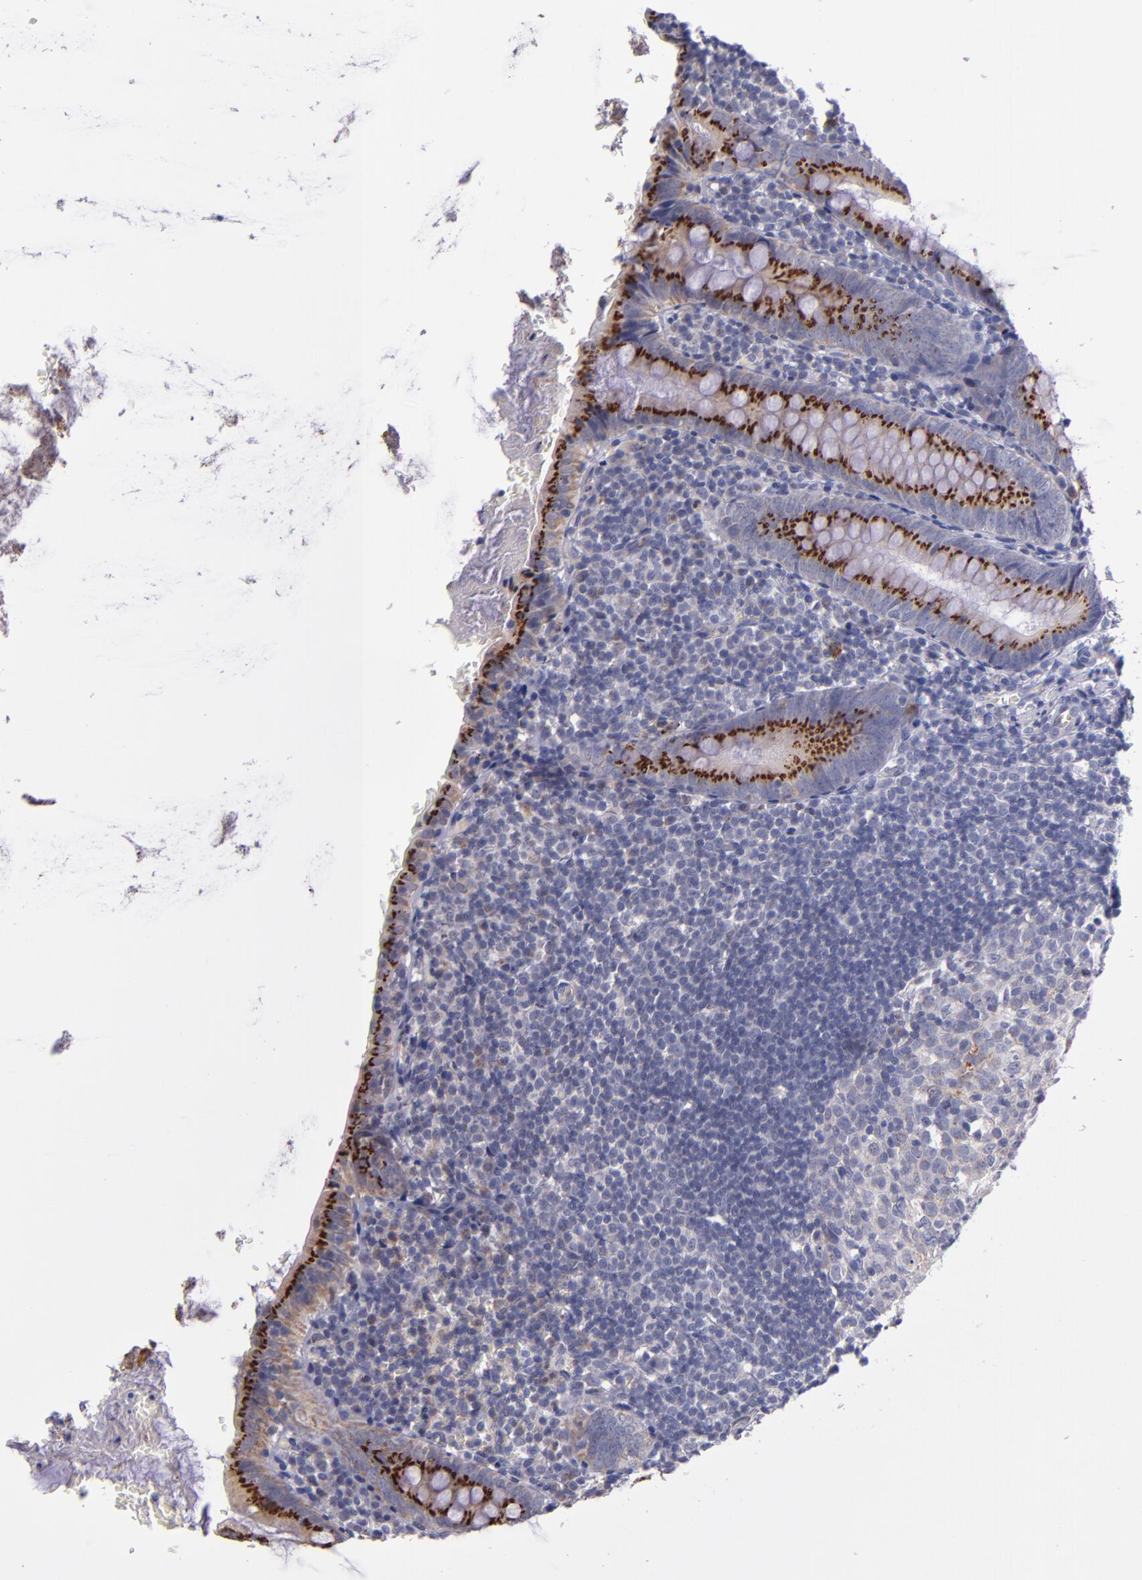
{"staining": {"intensity": "strong", "quantity": ">75%", "location": "cytoplasmic/membranous"}, "tissue": "appendix", "cell_type": "Glandular cells", "image_type": "normal", "snomed": [{"axis": "morphology", "description": "Normal tissue, NOS"}, {"axis": "topography", "description": "Appendix"}], "caption": "DAB (3,3'-diaminobenzidine) immunohistochemical staining of normal human appendix displays strong cytoplasmic/membranous protein staining in about >75% of glandular cells.", "gene": "RAB41", "patient": {"sex": "female", "age": 10}}